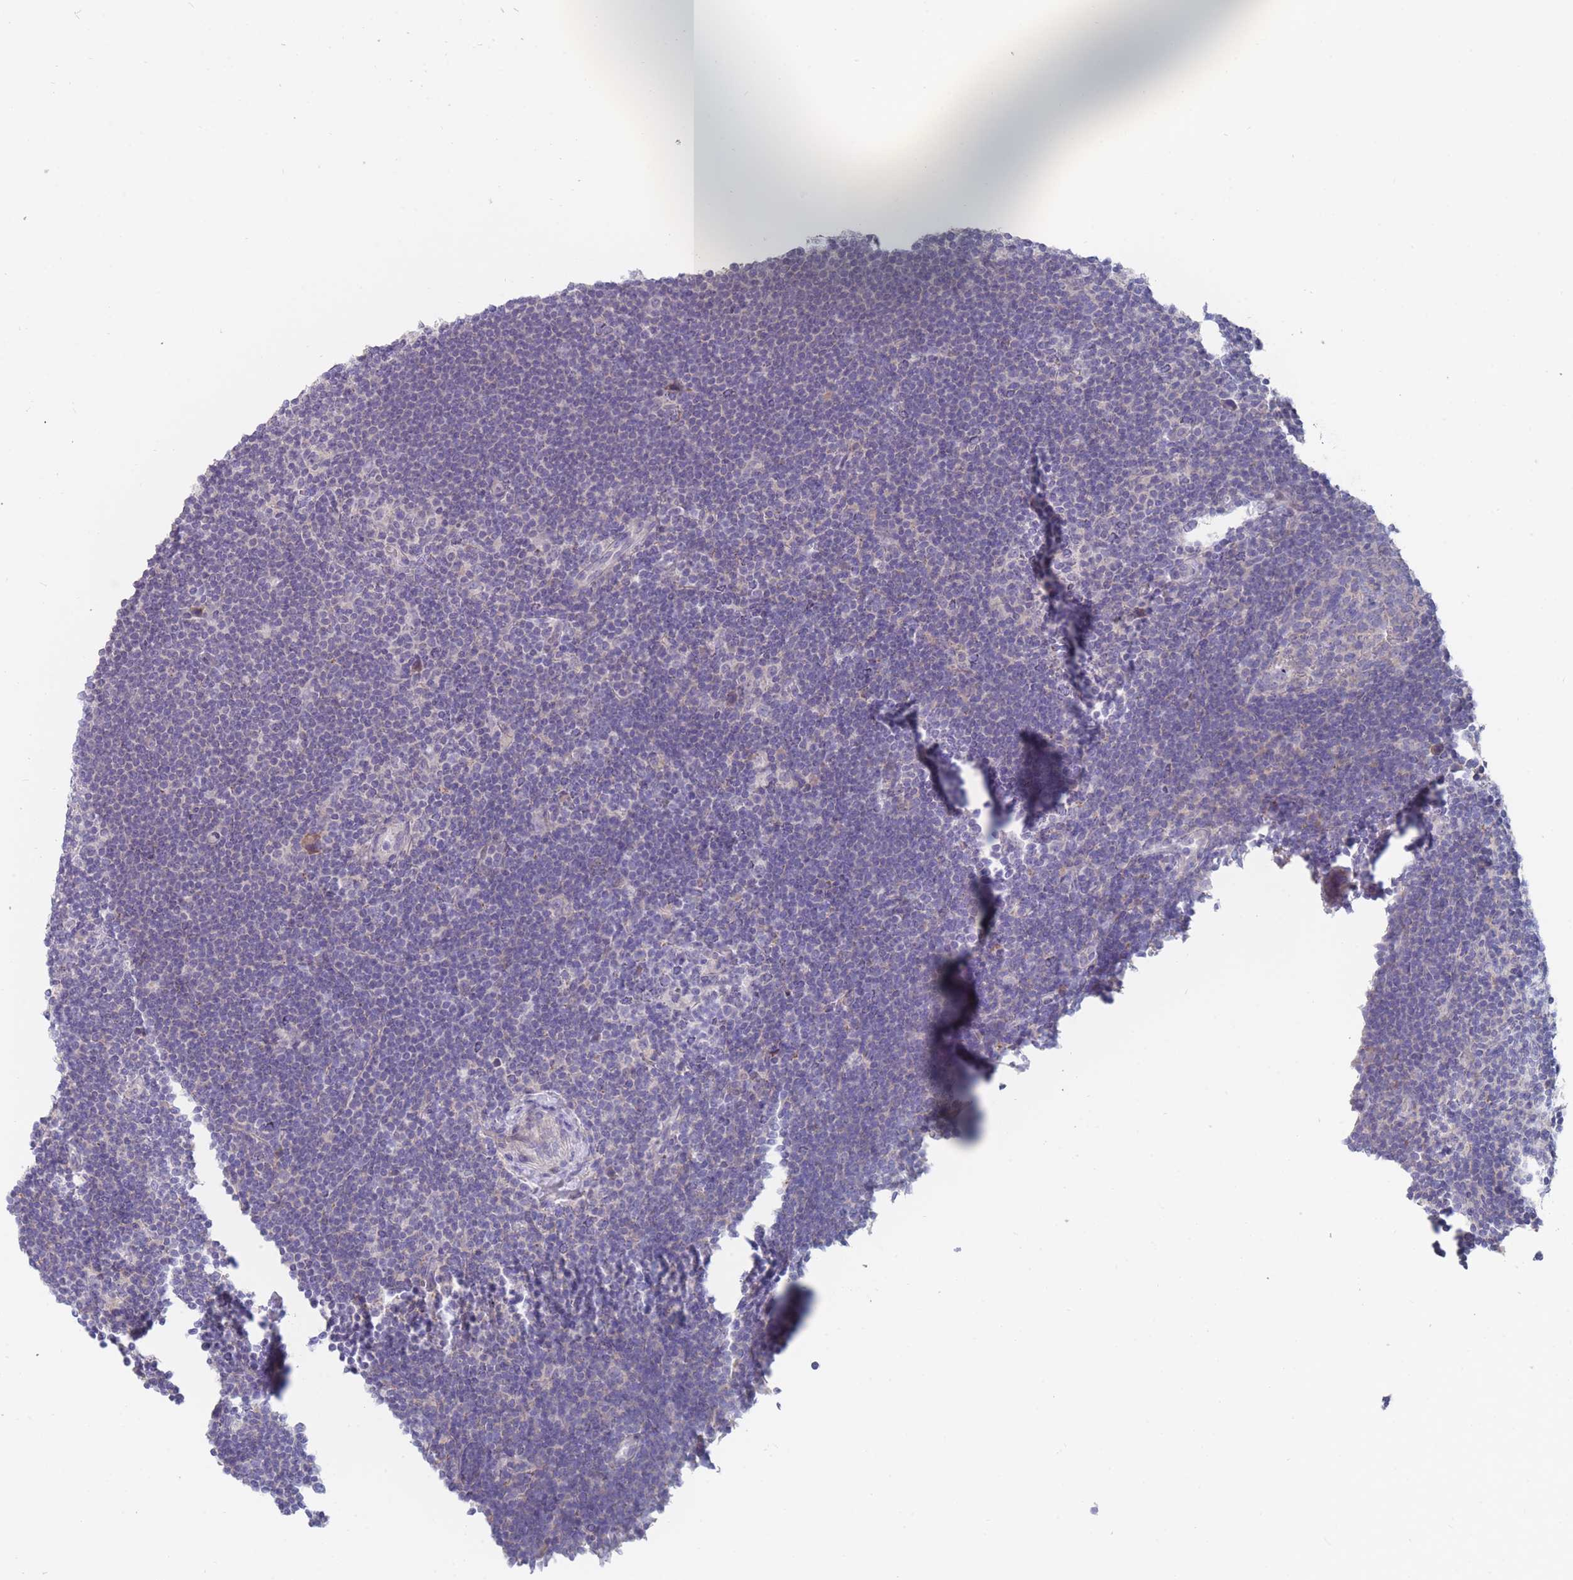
{"staining": {"intensity": "negative", "quantity": "none", "location": "none"}, "tissue": "lymphoma", "cell_type": "Tumor cells", "image_type": "cancer", "snomed": [{"axis": "morphology", "description": "Hodgkin's disease, NOS"}, {"axis": "topography", "description": "Lymph node"}], "caption": "An IHC photomicrograph of Hodgkin's disease is shown. There is no staining in tumor cells of Hodgkin's disease.", "gene": "PIGU", "patient": {"sex": "female", "age": 57}}